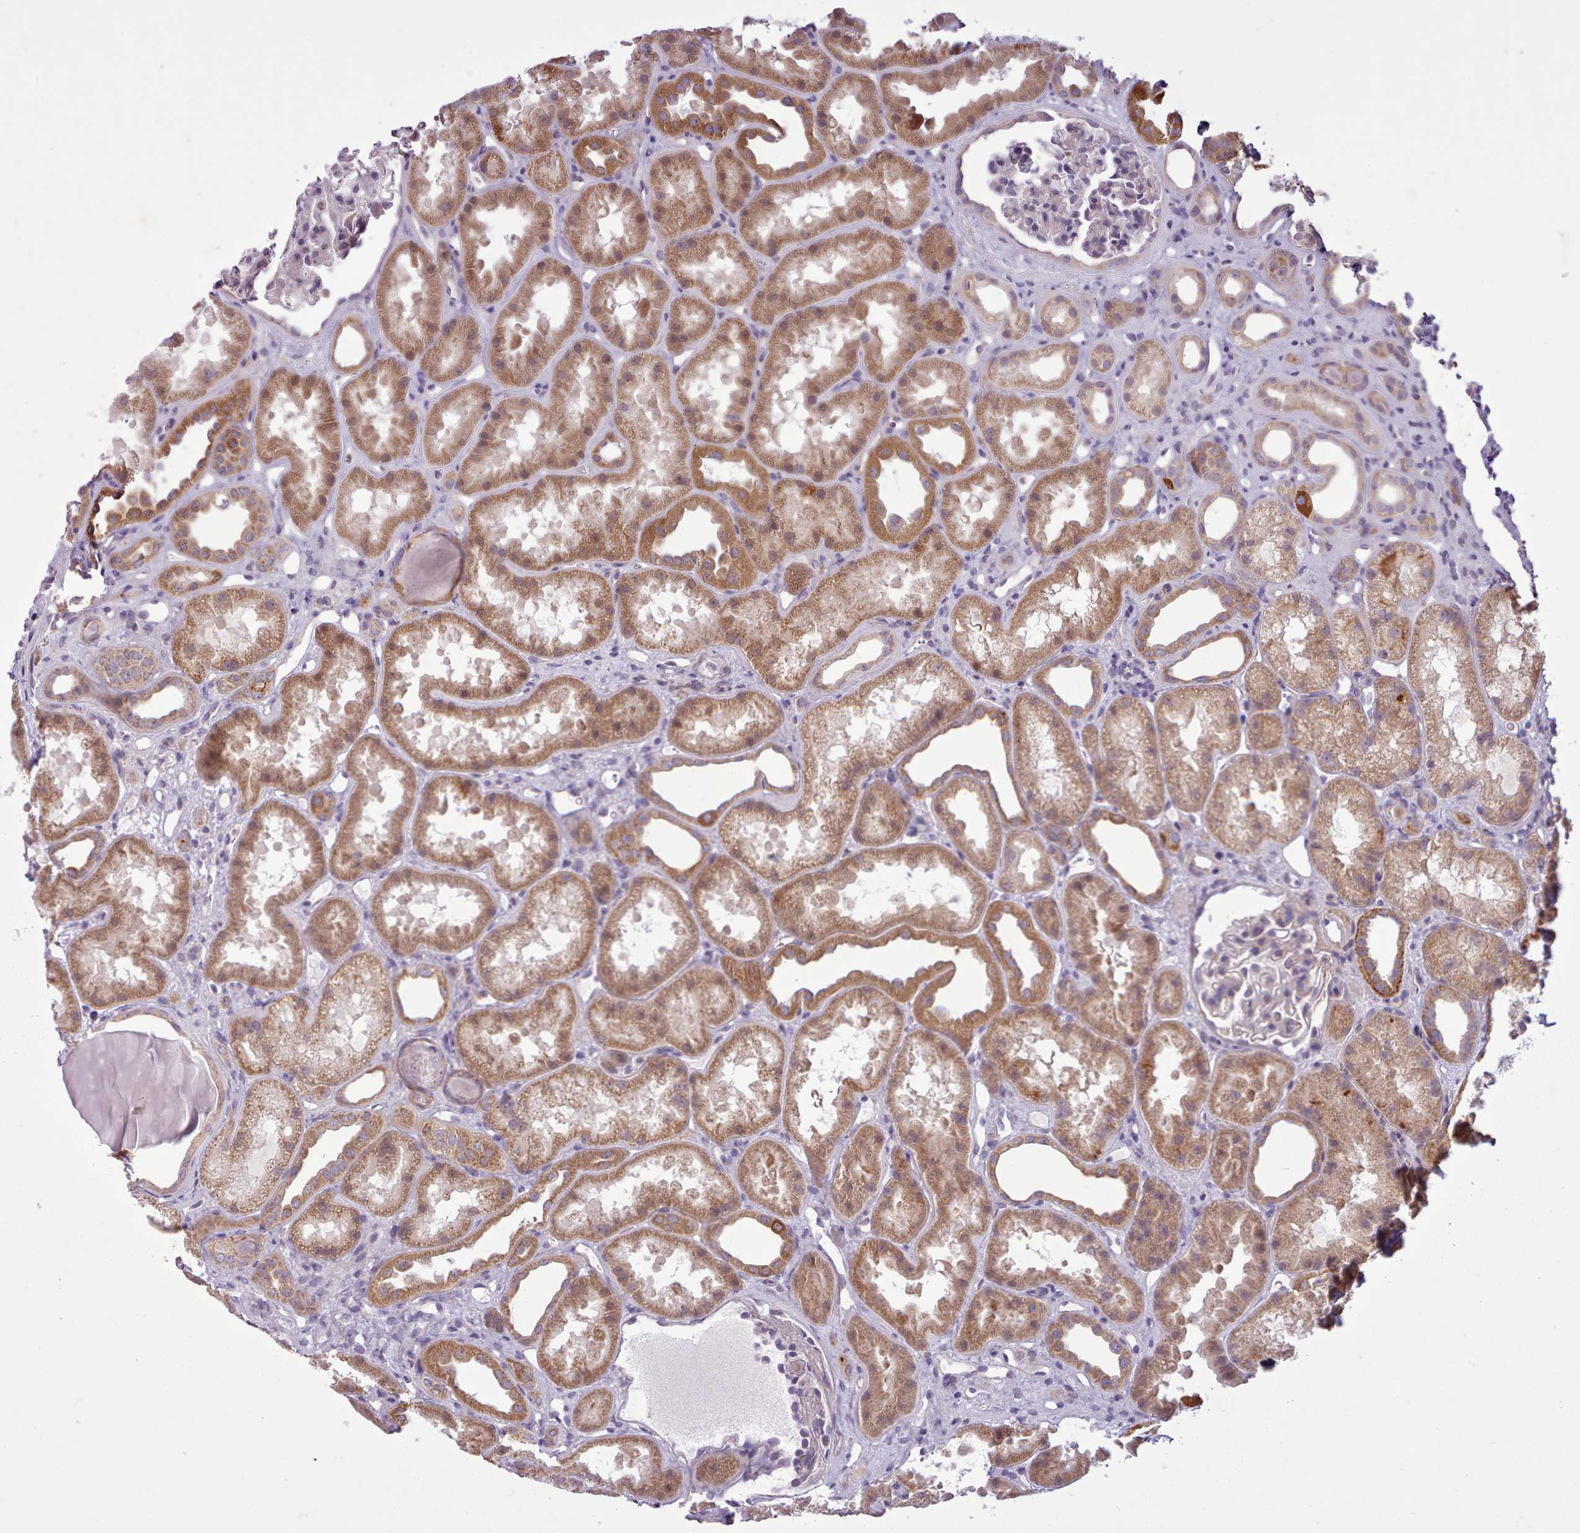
{"staining": {"intensity": "negative", "quantity": "none", "location": "none"}, "tissue": "kidney", "cell_type": "Cells in glomeruli", "image_type": "normal", "snomed": [{"axis": "morphology", "description": "Normal tissue, NOS"}, {"axis": "topography", "description": "Kidney"}], "caption": "Immunohistochemical staining of benign human kidney reveals no significant positivity in cells in glomeruli.", "gene": "SLURP1", "patient": {"sex": "male", "age": 61}}